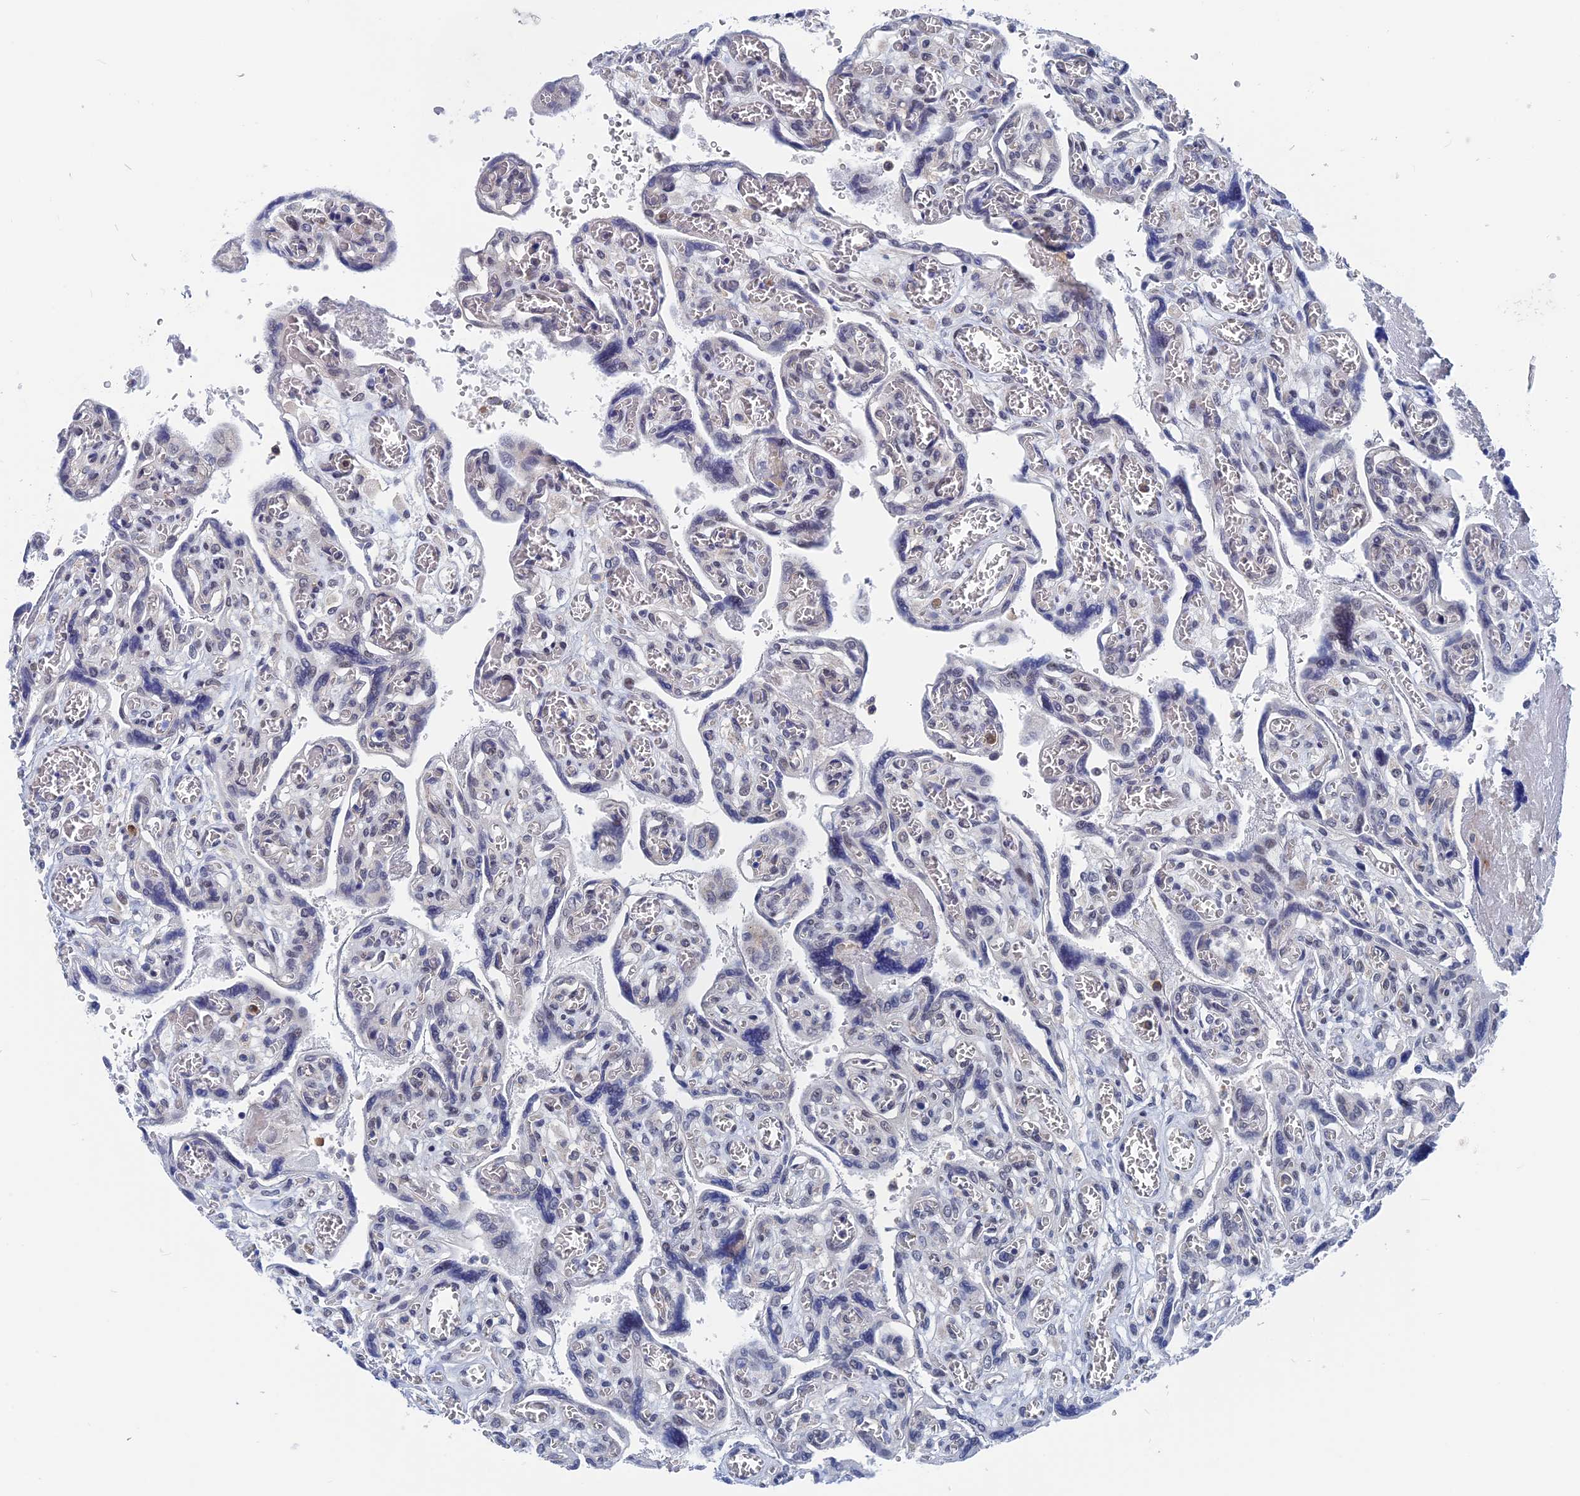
{"staining": {"intensity": "weak", "quantity": "<25%", "location": "nuclear"}, "tissue": "placenta", "cell_type": "Trophoblastic cells", "image_type": "normal", "snomed": [{"axis": "morphology", "description": "Normal tissue, NOS"}, {"axis": "topography", "description": "Placenta"}], "caption": "Trophoblastic cells show no significant protein staining in normal placenta. The staining is performed using DAB brown chromogen with nuclei counter-stained in using hematoxylin.", "gene": "MARCHF3", "patient": {"sex": "female", "age": 39}}